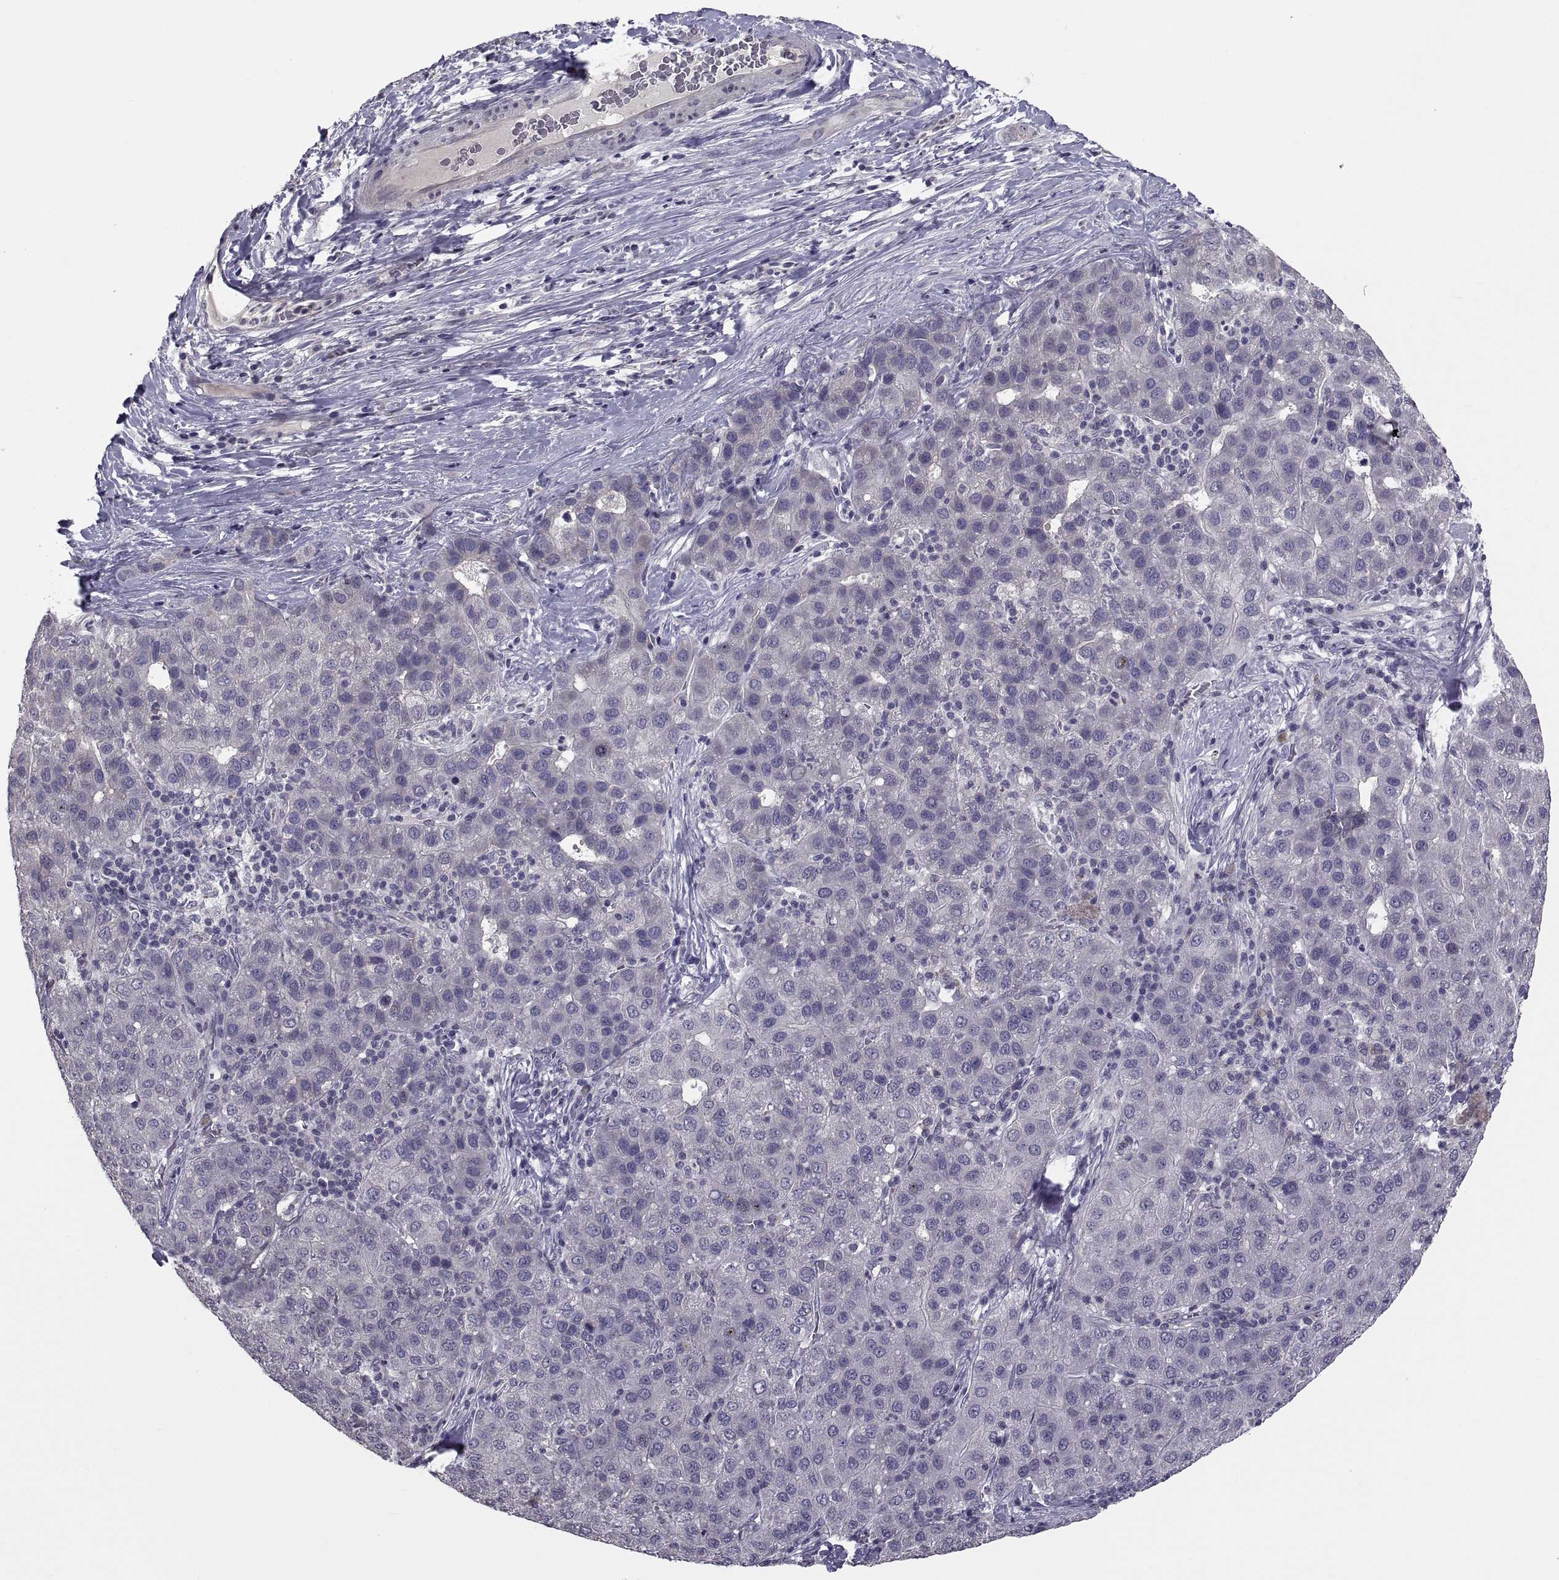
{"staining": {"intensity": "negative", "quantity": "none", "location": "none"}, "tissue": "liver cancer", "cell_type": "Tumor cells", "image_type": "cancer", "snomed": [{"axis": "morphology", "description": "Carcinoma, Hepatocellular, NOS"}, {"axis": "topography", "description": "Liver"}], "caption": "IHC of human liver cancer (hepatocellular carcinoma) demonstrates no expression in tumor cells. (DAB (3,3'-diaminobenzidine) immunohistochemistry visualized using brightfield microscopy, high magnification).", "gene": "NPTX2", "patient": {"sex": "male", "age": 65}}